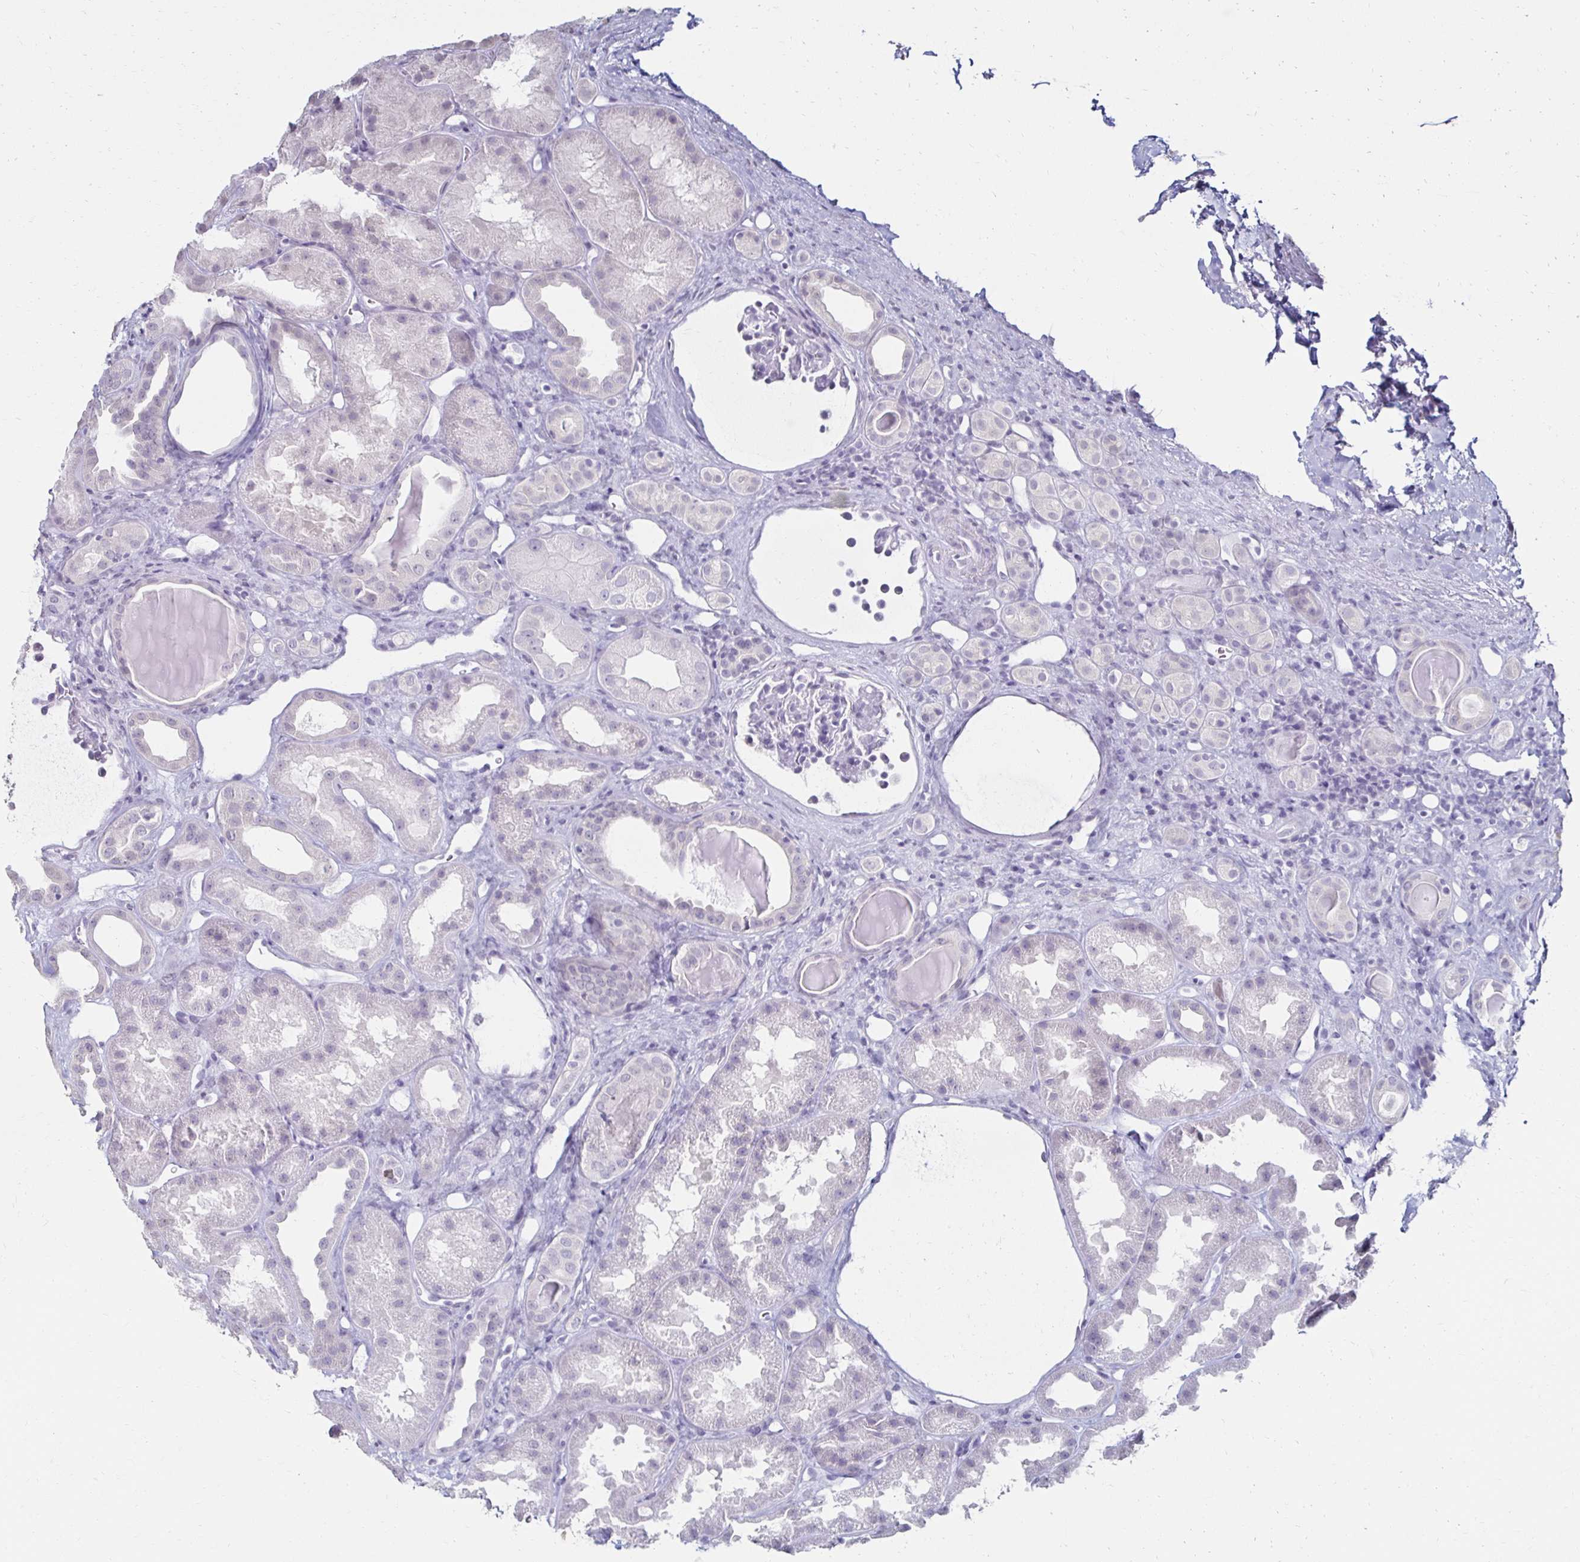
{"staining": {"intensity": "negative", "quantity": "none", "location": "none"}, "tissue": "kidney", "cell_type": "Cells in glomeruli", "image_type": "normal", "snomed": [{"axis": "morphology", "description": "Normal tissue, NOS"}, {"axis": "topography", "description": "Kidney"}], "caption": "A micrograph of kidney stained for a protein reveals no brown staining in cells in glomeruli. (Brightfield microscopy of DAB (3,3'-diaminobenzidine) IHC at high magnification).", "gene": "TOMM34", "patient": {"sex": "male", "age": 61}}